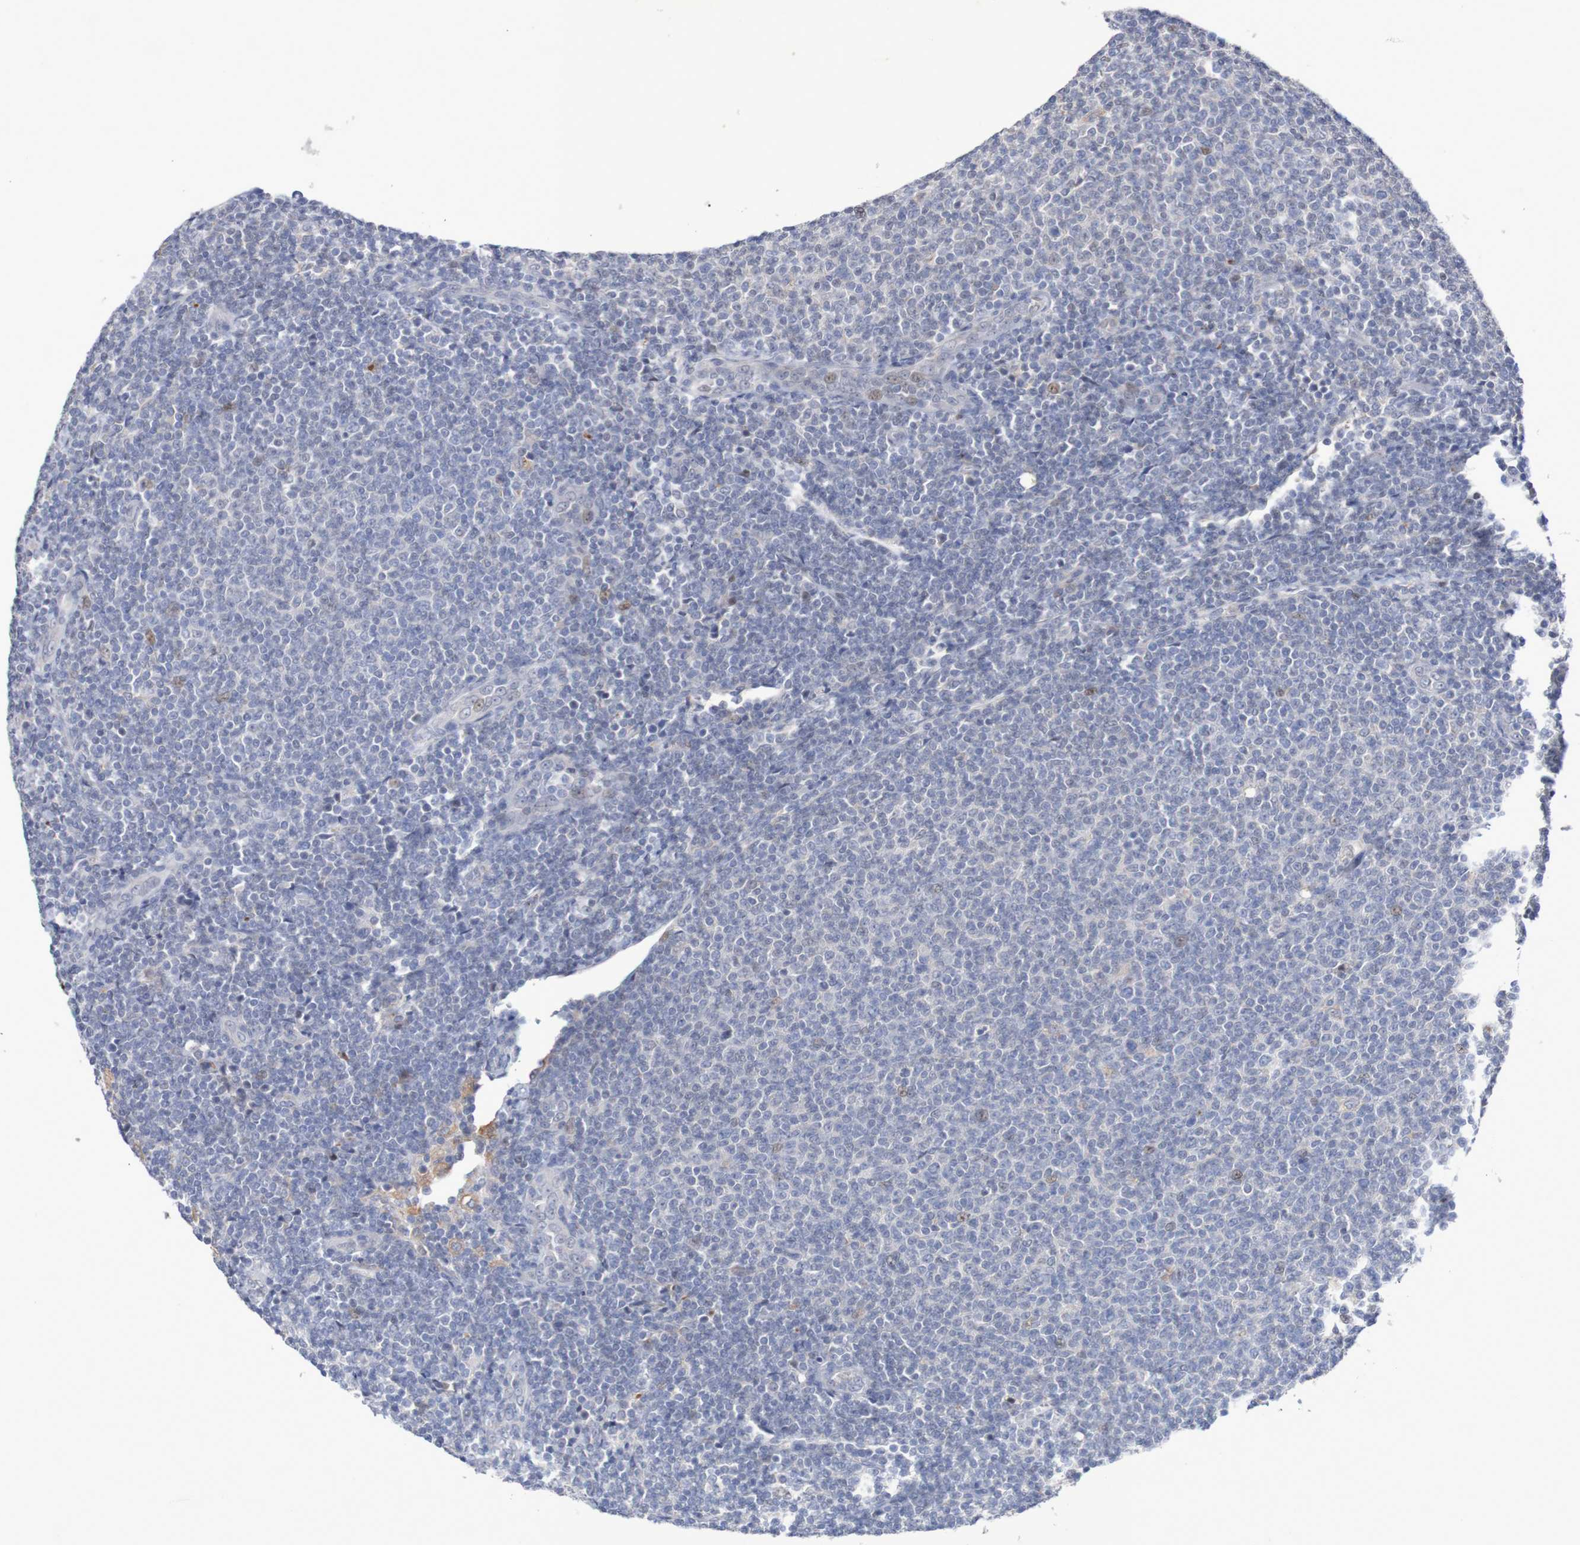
{"staining": {"intensity": "negative", "quantity": "none", "location": "none"}, "tissue": "lymphoma", "cell_type": "Tumor cells", "image_type": "cancer", "snomed": [{"axis": "morphology", "description": "Malignant lymphoma, non-Hodgkin's type, Low grade"}, {"axis": "topography", "description": "Lymph node"}], "caption": "This is an immunohistochemistry (IHC) photomicrograph of human lymphoma. There is no expression in tumor cells.", "gene": "FBP2", "patient": {"sex": "male", "age": 66}}